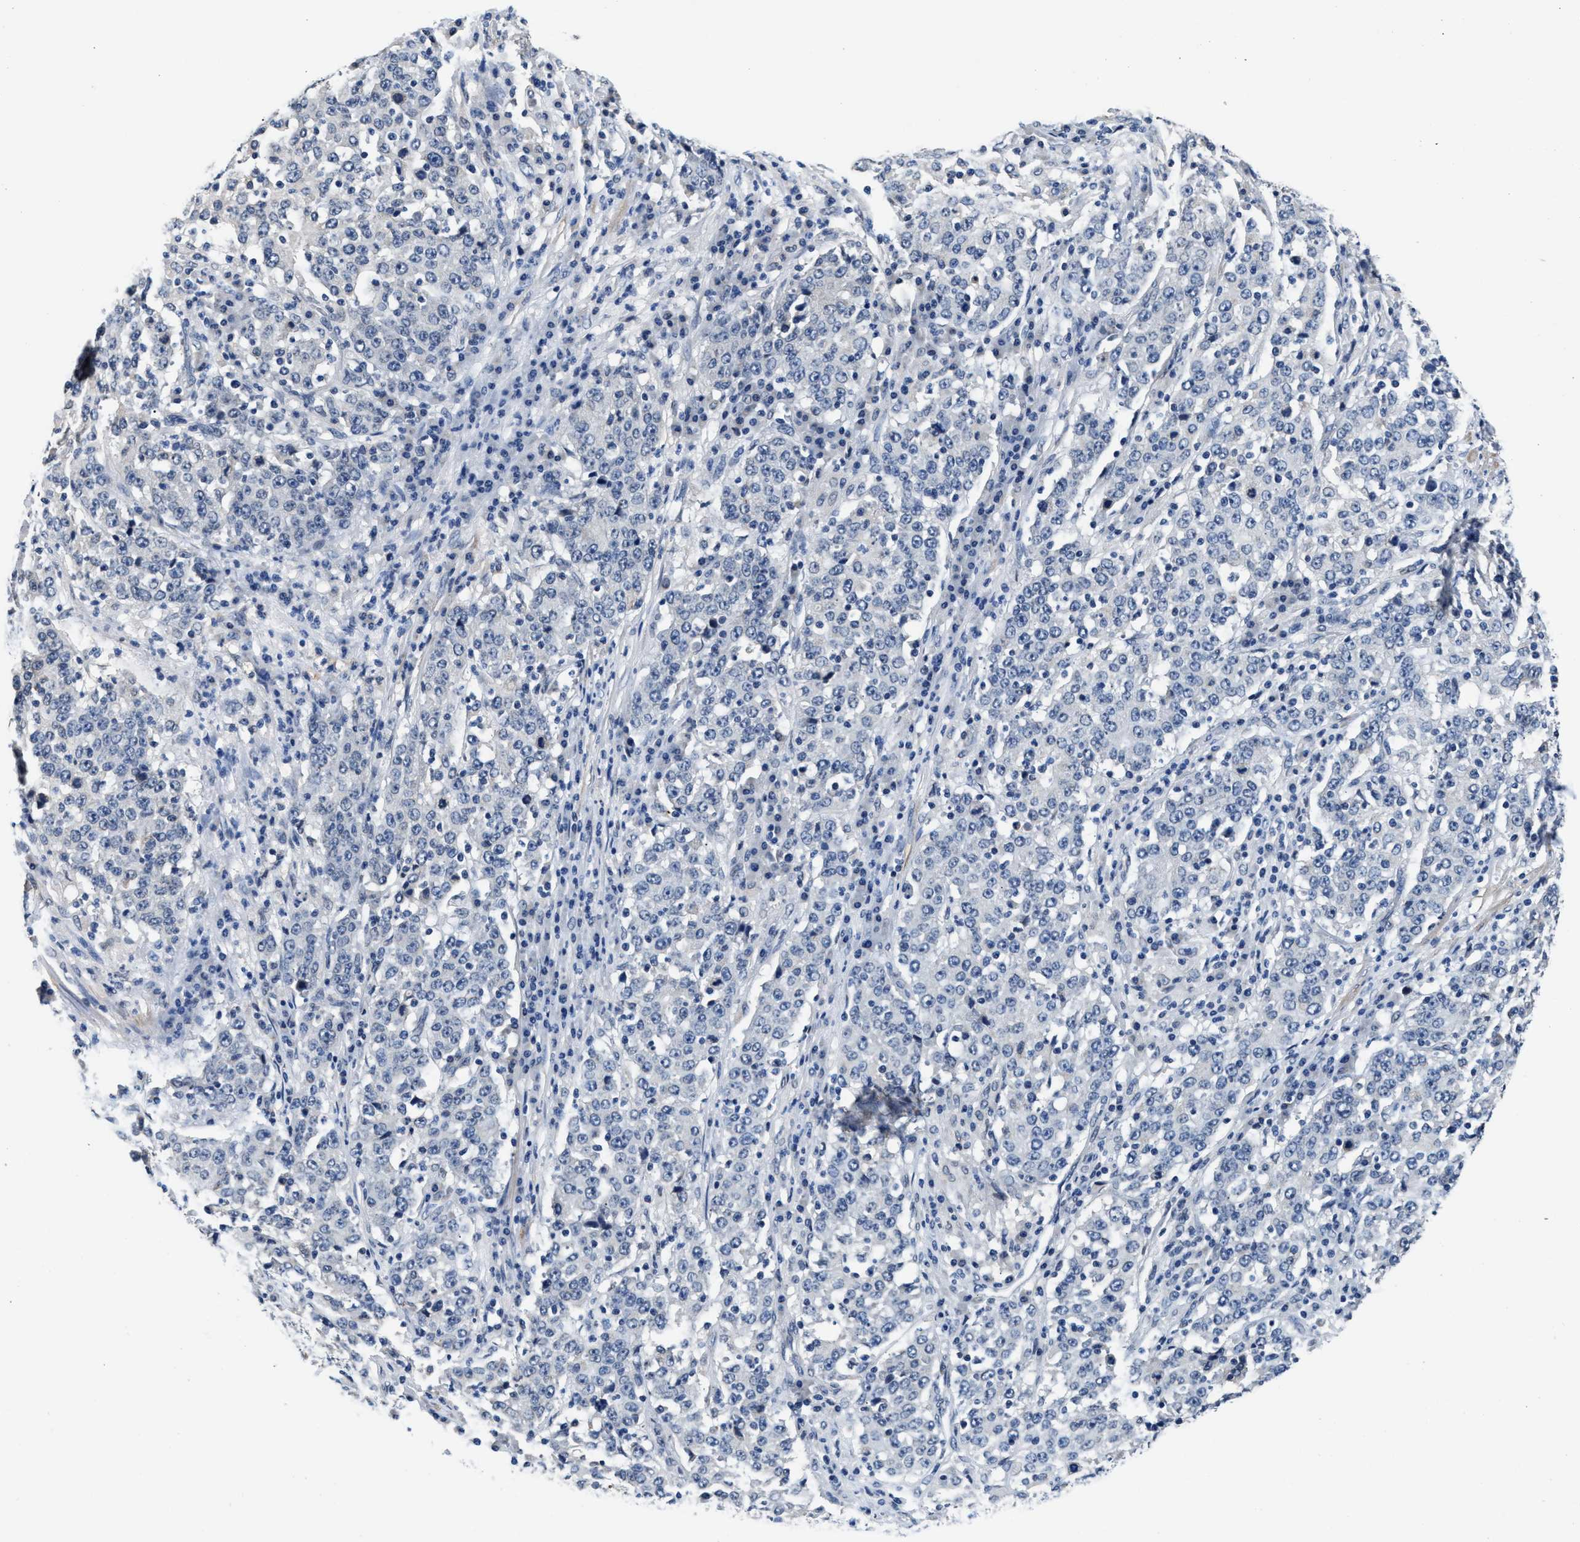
{"staining": {"intensity": "negative", "quantity": "none", "location": "none"}, "tissue": "stomach cancer", "cell_type": "Tumor cells", "image_type": "cancer", "snomed": [{"axis": "morphology", "description": "Adenocarcinoma, NOS"}, {"axis": "topography", "description": "Stomach"}], "caption": "IHC micrograph of neoplastic tissue: stomach cancer stained with DAB reveals no significant protein expression in tumor cells.", "gene": "MYH3", "patient": {"sex": "male", "age": 59}}